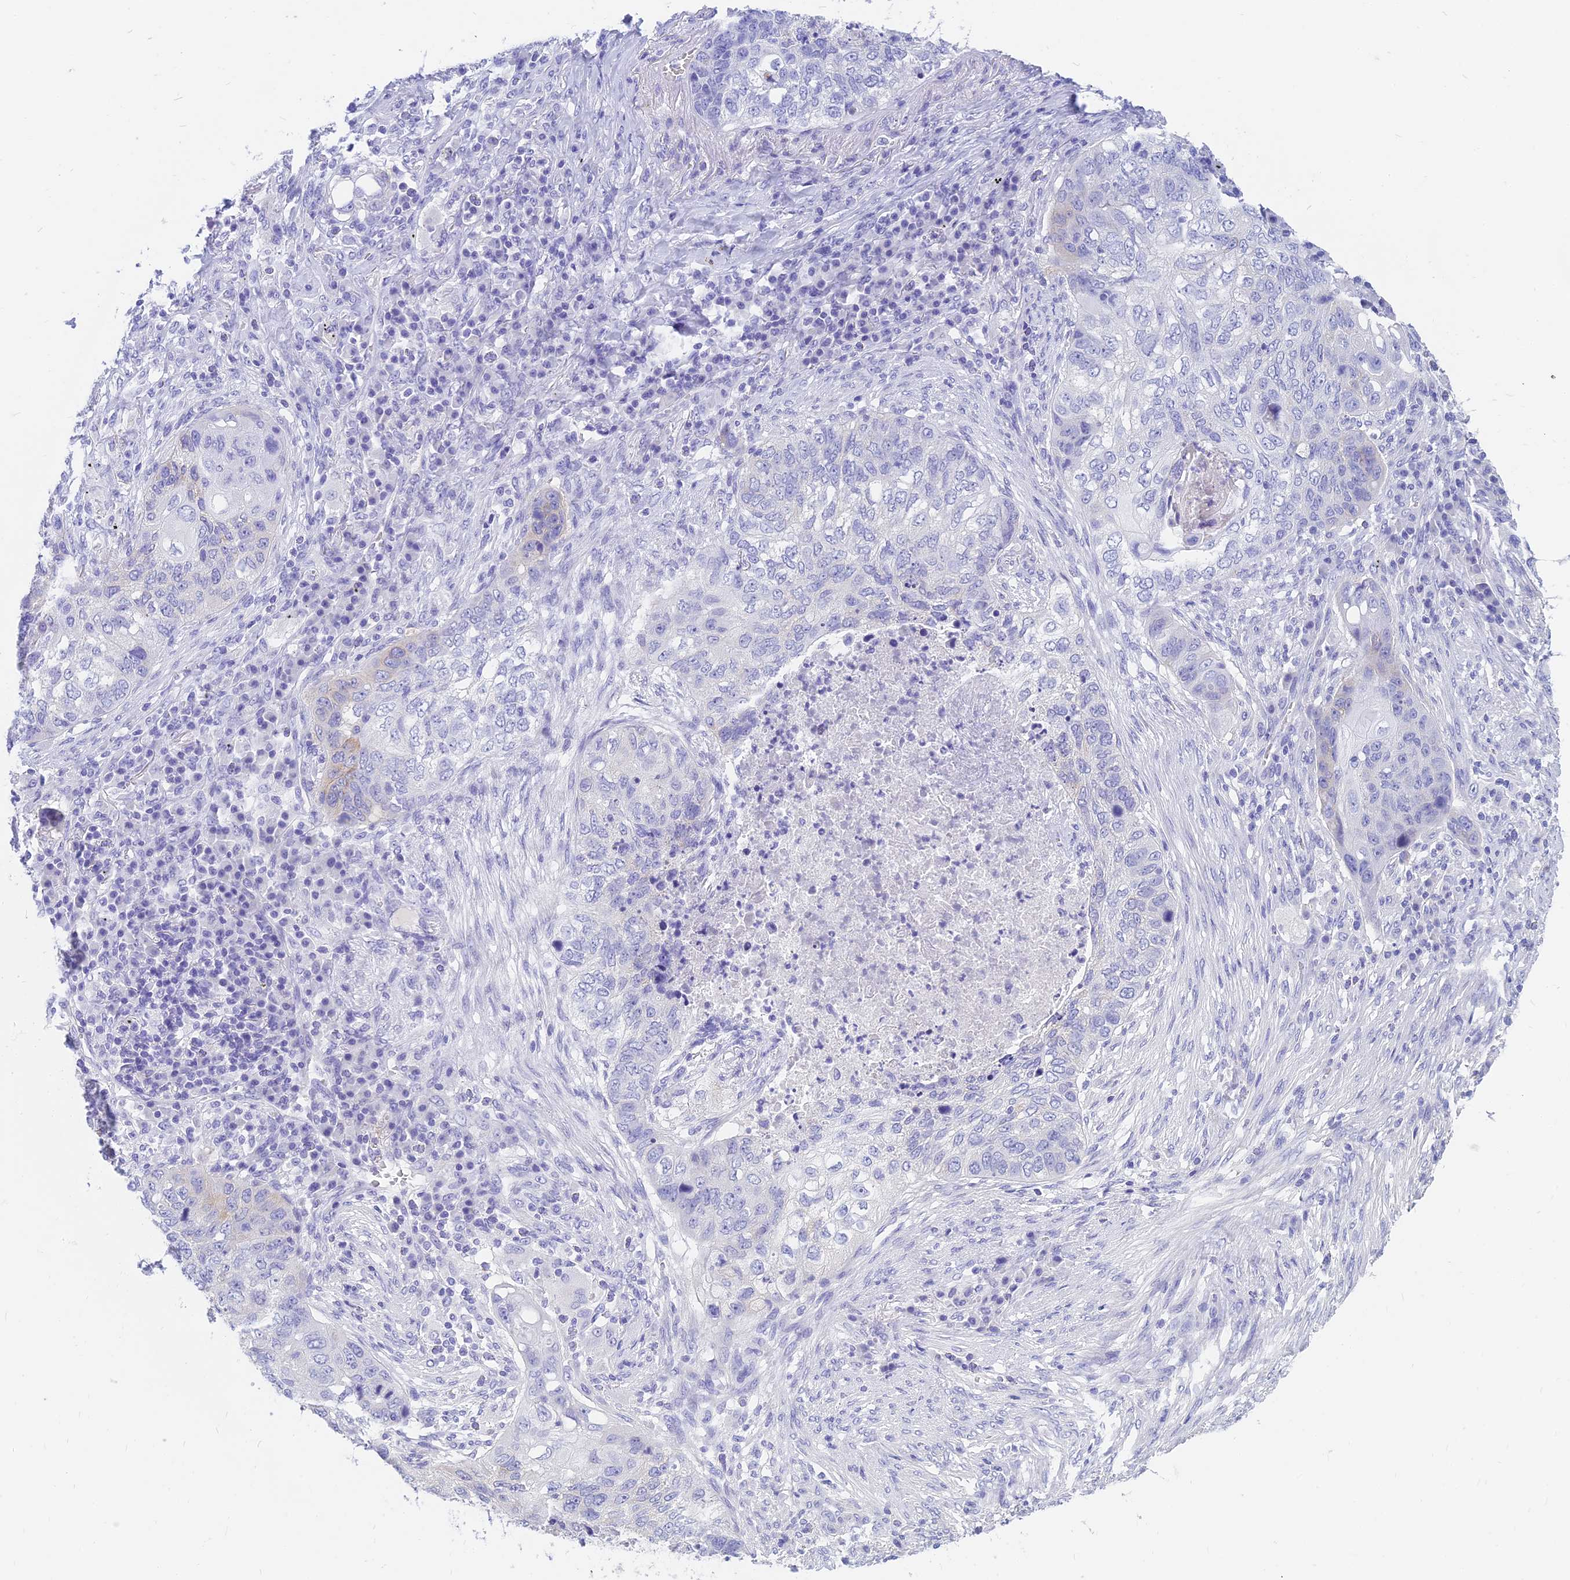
{"staining": {"intensity": "negative", "quantity": "none", "location": "none"}, "tissue": "lung cancer", "cell_type": "Tumor cells", "image_type": "cancer", "snomed": [{"axis": "morphology", "description": "Squamous cell carcinoma, NOS"}, {"axis": "topography", "description": "Lung"}], "caption": "Immunohistochemistry (IHC) of human lung squamous cell carcinoma reveals no expression in tumor cells.", "gene": "SLC36A2", "patient": {"sex": "female", "age": 63}}